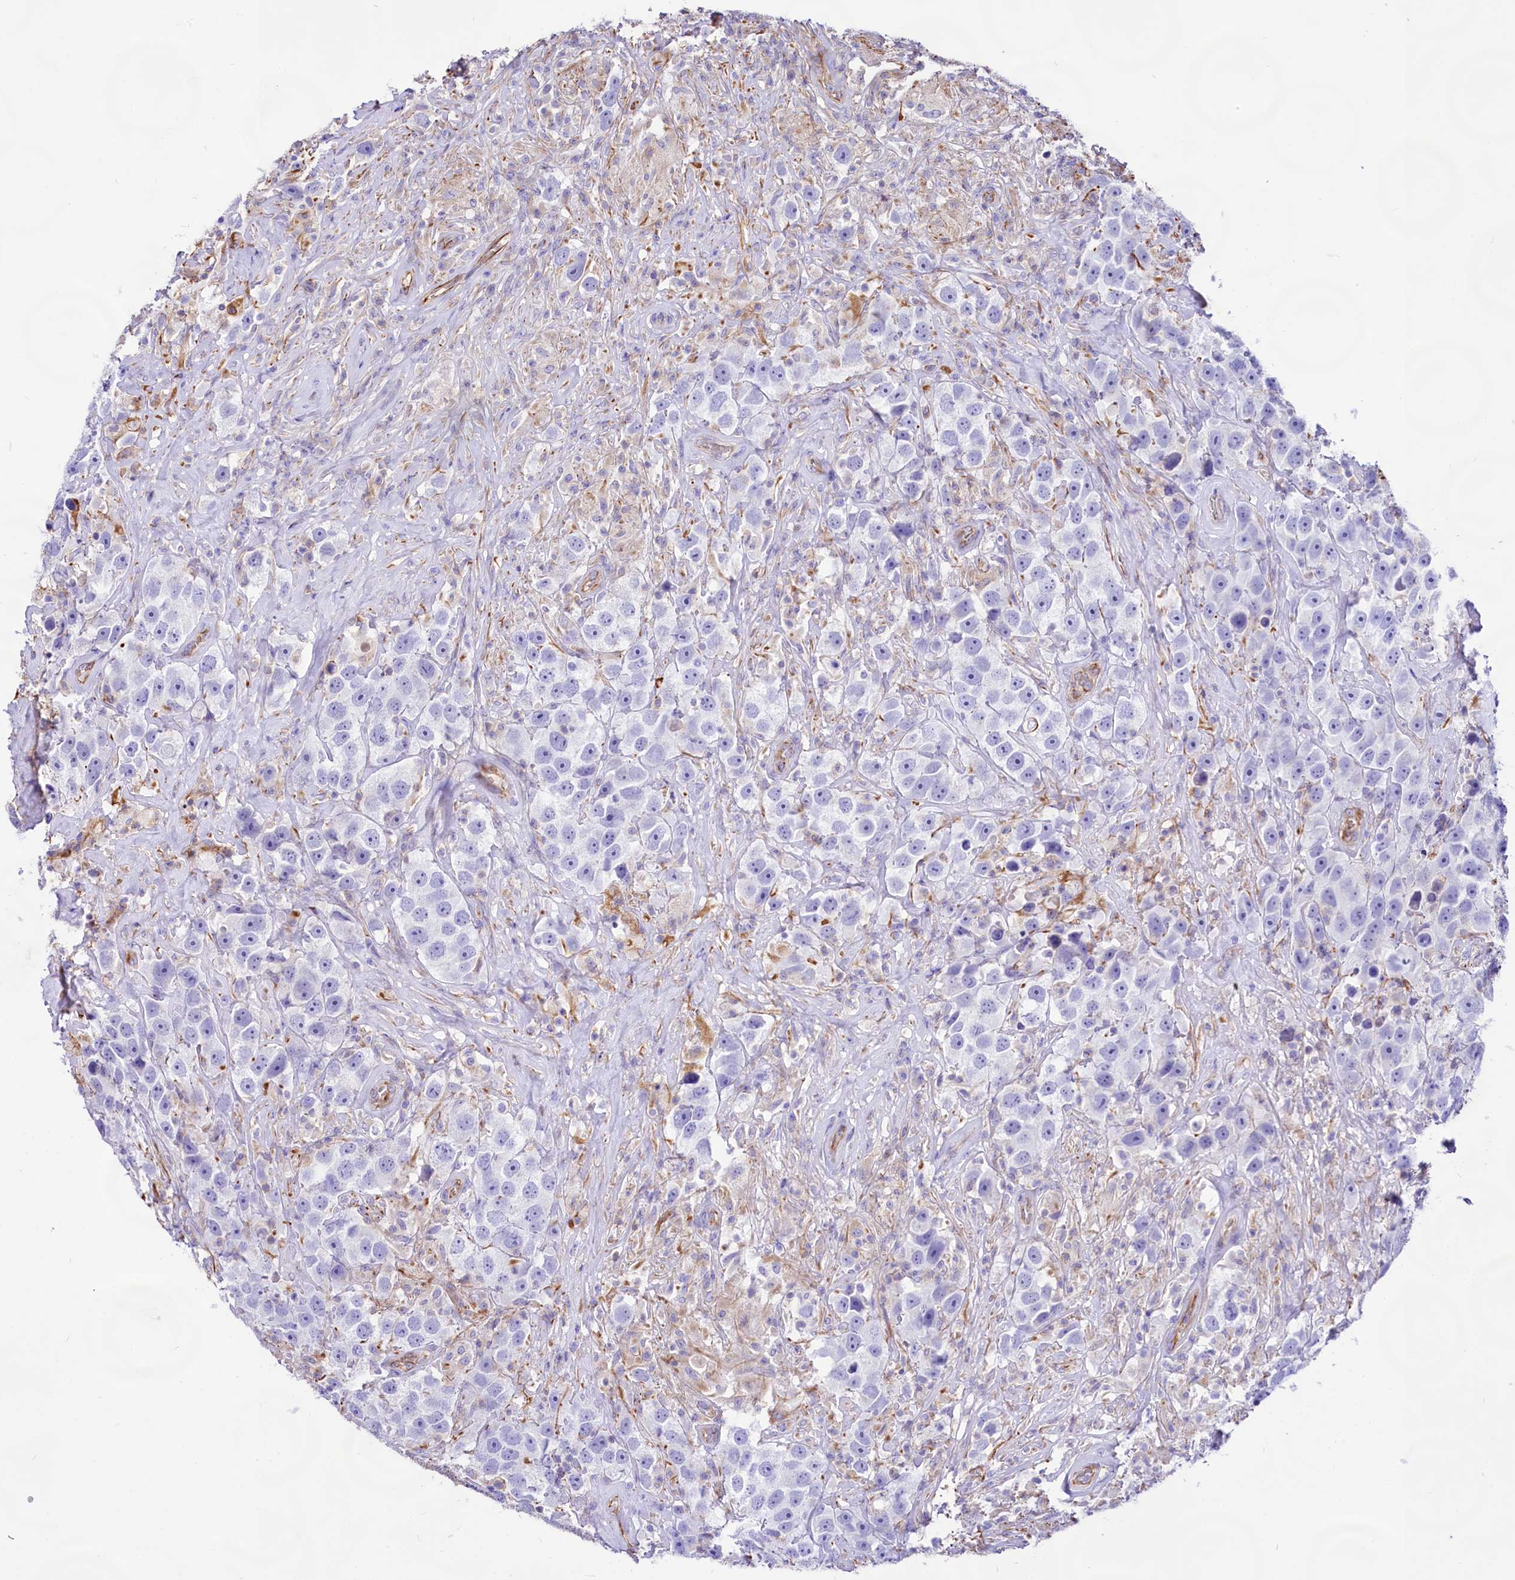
{"staining": {"intensity": "negative", "quantity": "none", "location": "none"}, "tissue": "testis cancer", "cell_type": "Tumor cells", "image_type": "cancer", "snomed": [{"axis": "morphology", "description": "Seminoma, NOS"}, {"axis": "topography", "description": "Testis"}], "caption": "Immunohistochemical staining of seminoma (testis) displays no significant expression in tumor cells.", "gene": "CD99", "patient": {"sex": "male", "age": 49}}